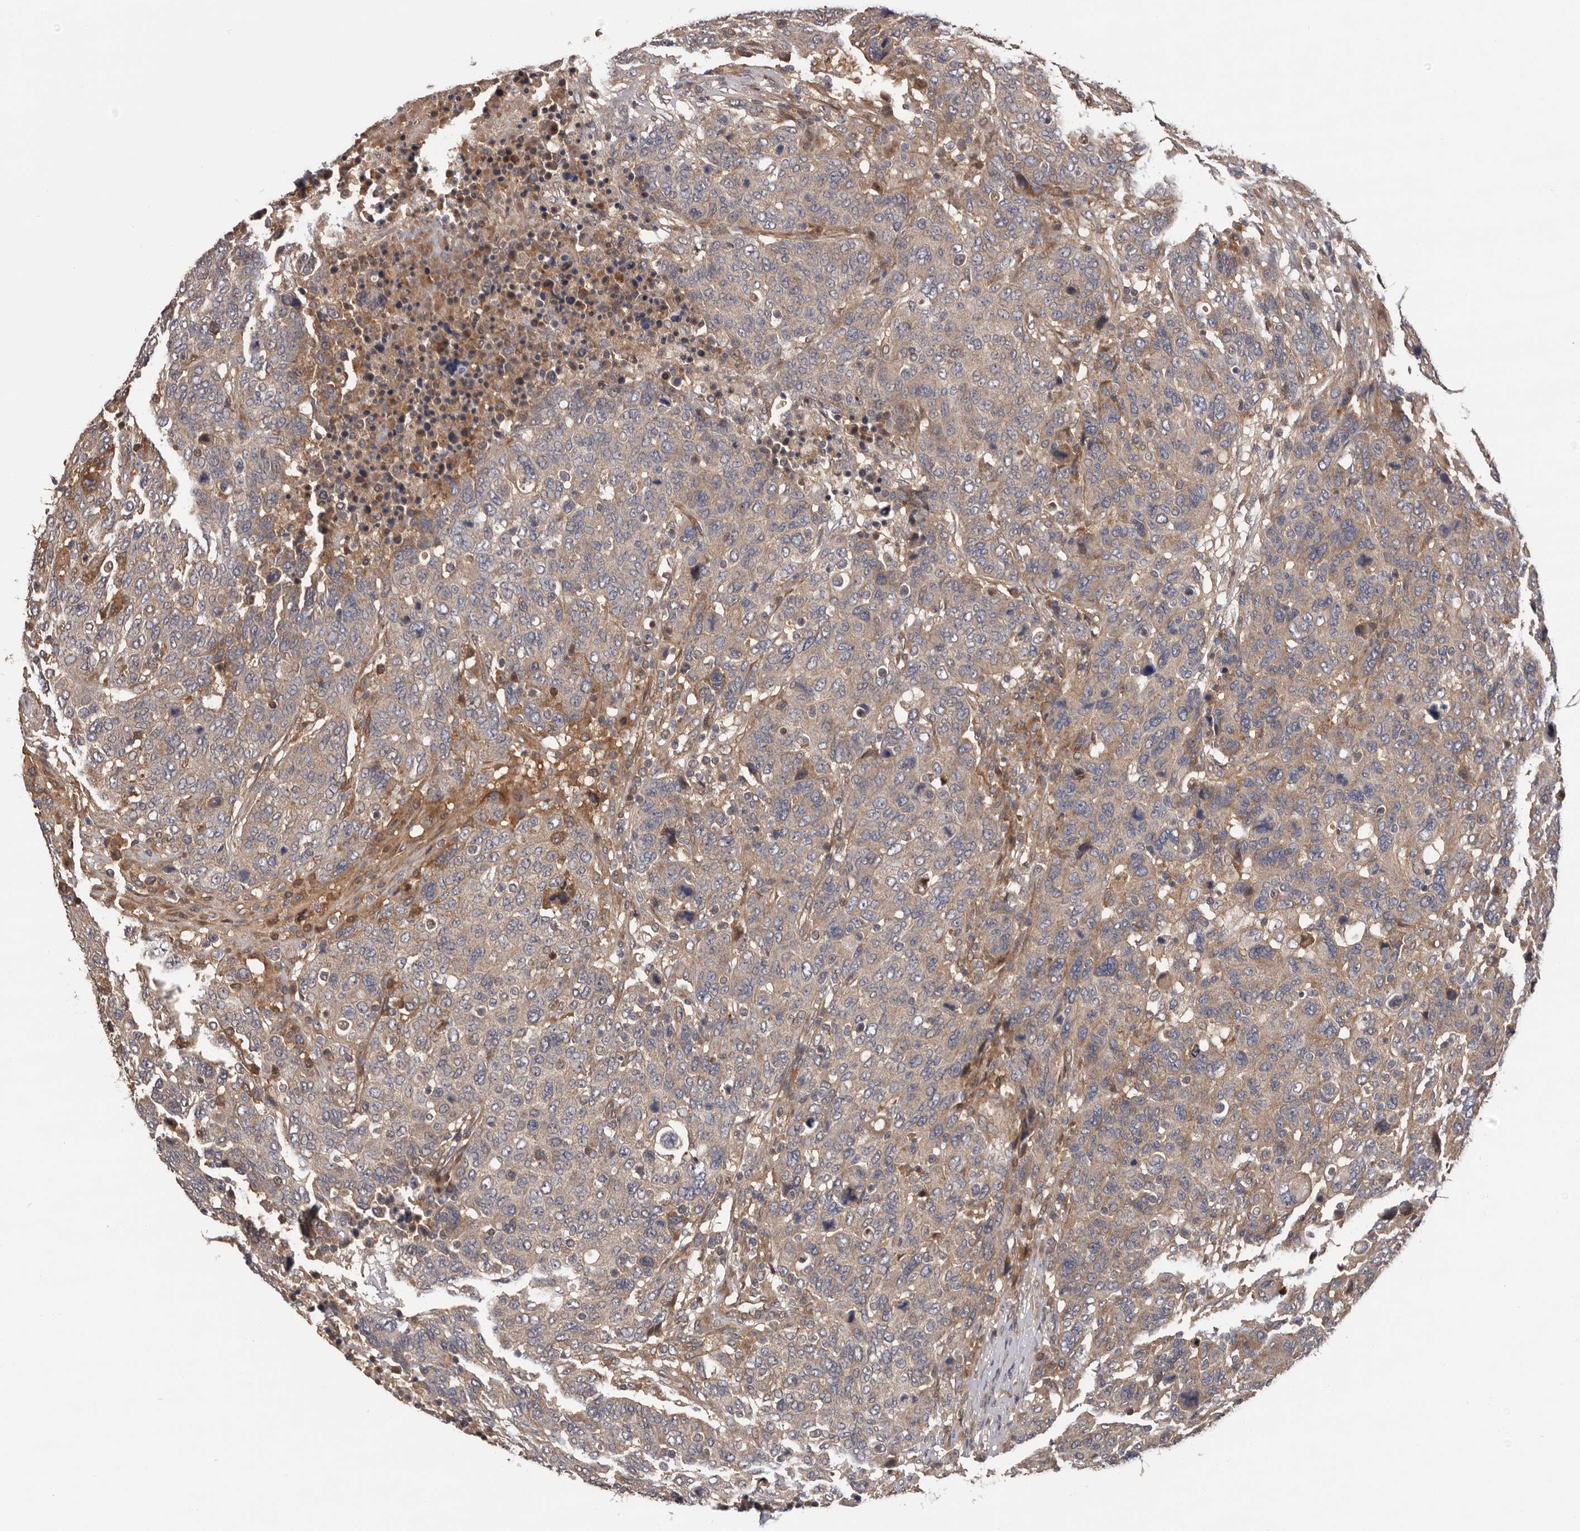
{"staining": {"intensity": "weak", "quantity": "25%-75%", "location": "cytoplasmic/membranous"}, "tissue": "breast cancer", "cell_type": "Tumor cells", "image_type": "cancer", "snomed": [{"axis": "morphology", "description": "Duct carcinoma"}, {"axis": "topography", "description": "Breast"}], "caption": "Tumor cells display low levels of weak cytoplasmic/membranous positivity in approximately 25%-75% of cells in human breast cancer.", "gene": "PRKD1", "patient": {"sex": "female", "age": 37}}